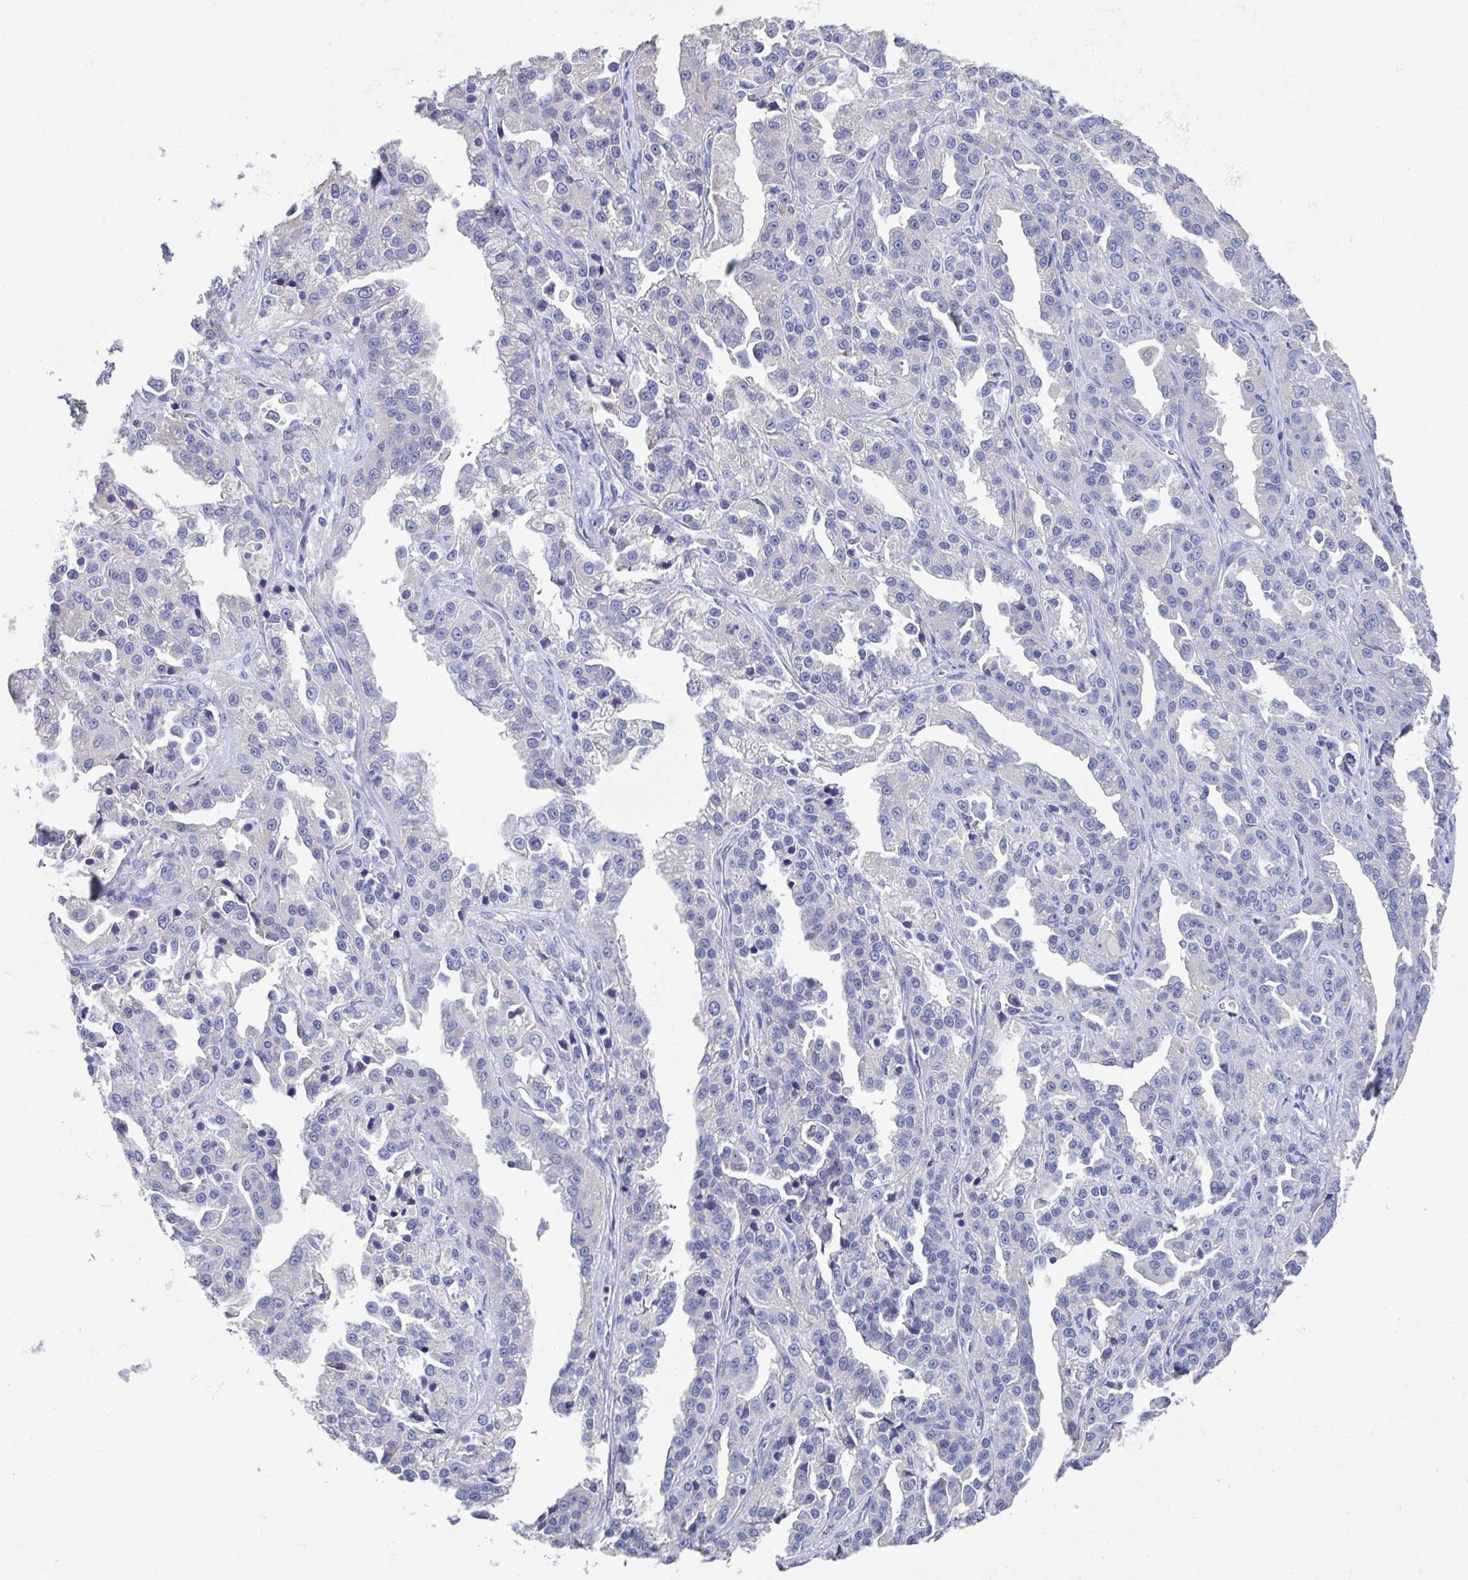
{"staining": {"intensity": "negative", "quantity": "none", "location": "none"}, "tissue": "ovarian cancer", "cell_type": "Tumor cells", "image_type": "cancer", "snomed": [{"axis": "morphology", "description": "Cystadenocarcinoma, serous, NOS"}, {"axis": "topography", "description": "Ovary"}], "caption": "There is no significant expression in tumor cells of ovarian cancer (serous cystadenocarcinoma).", "gene": "LRRC58", "patient": {"sex": "female", "age": 75}}